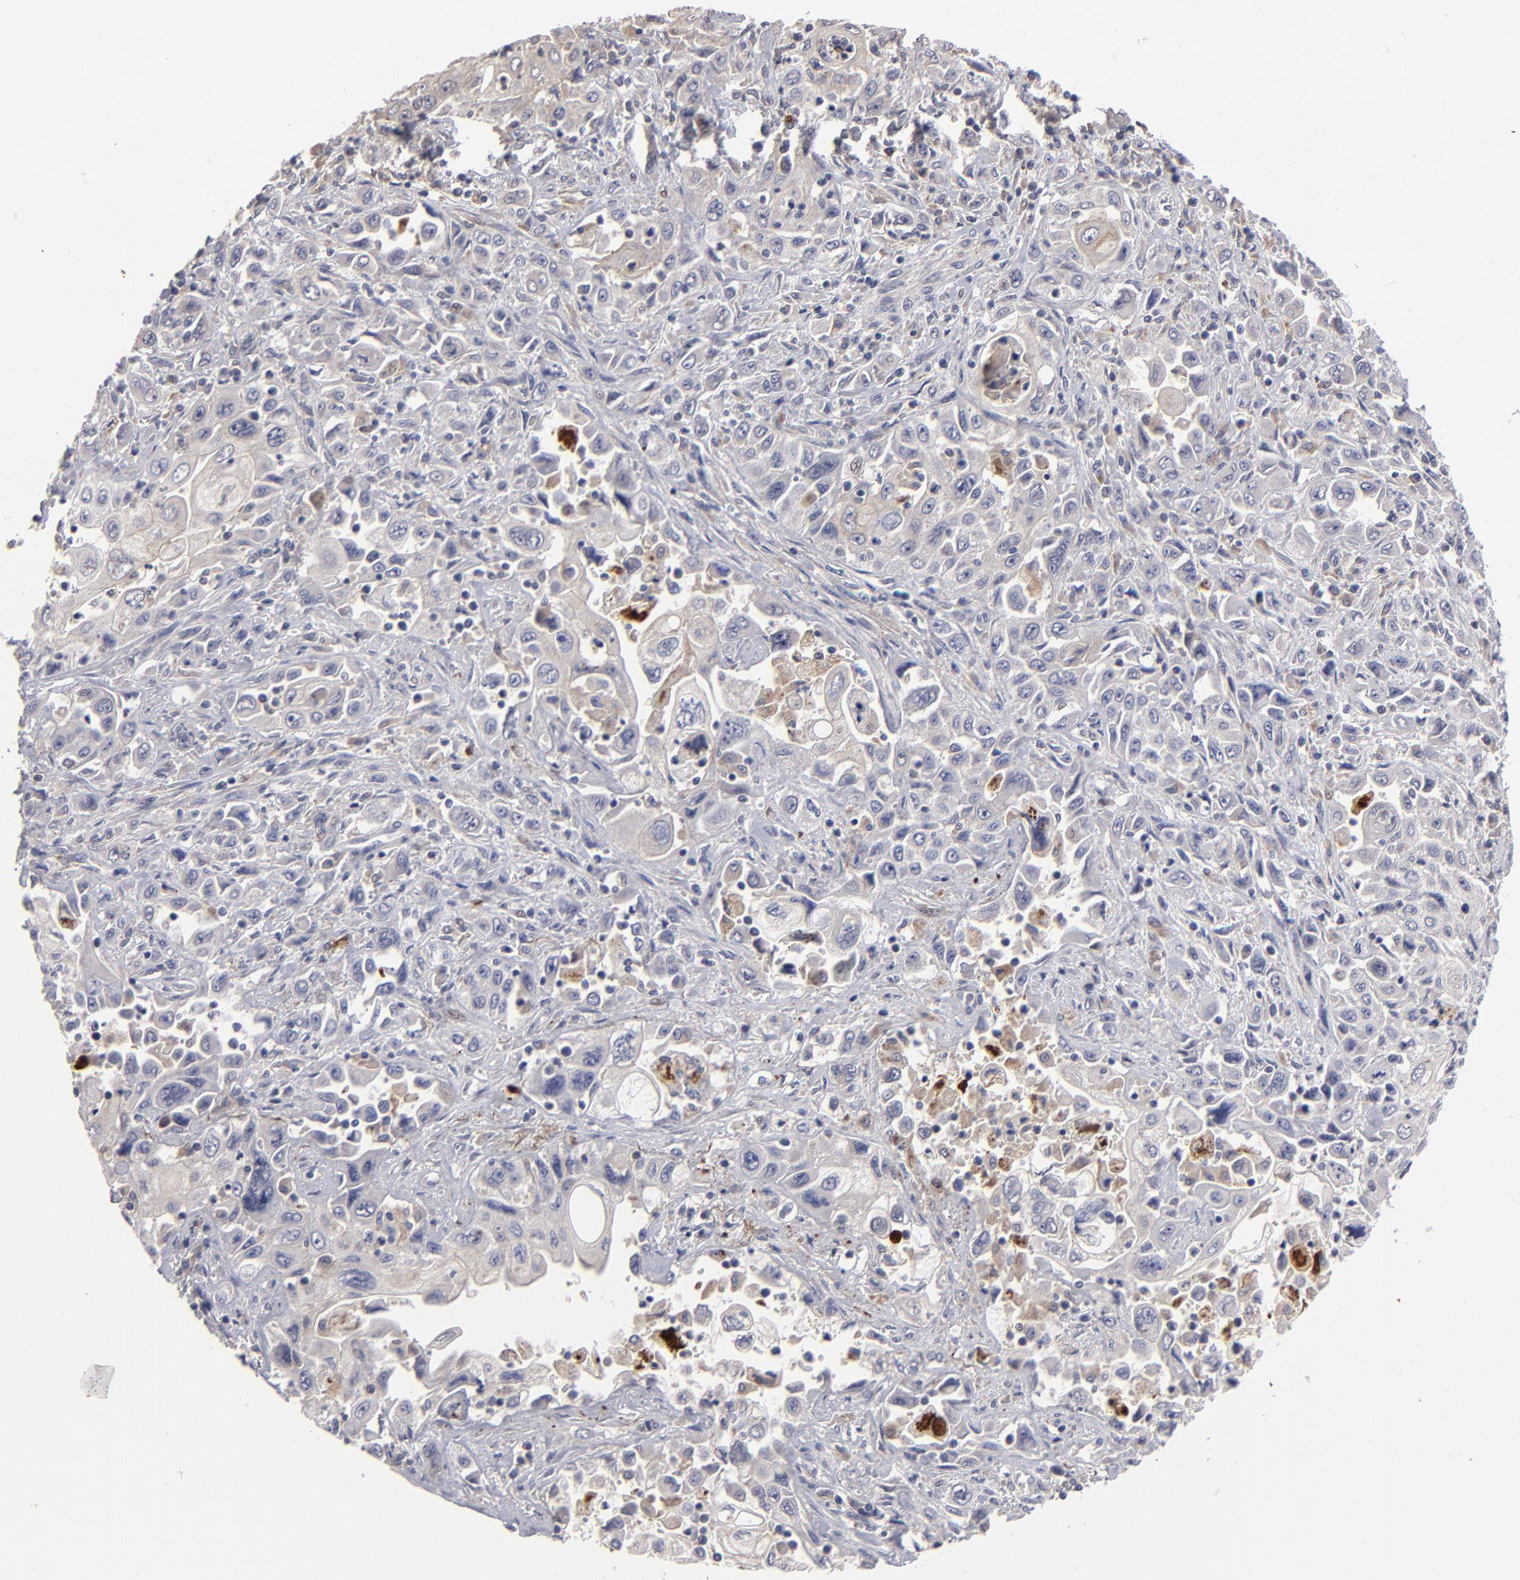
{"staining": {"intensity": "weak", "quantity": "<25%", "location": "cytoplasmic/membranous"}, "tissue": "pancreatic cancer", "cell_type": "Tumor cells", "image_type": "cancer", "snomed": [{"axis": "morphology", "description": "Adenocarcinoma, NOS"}, {"axis": "topography", "description": "Pancreas"}], "caption": "Pancreatic cancer was stained to show a protein in brown. There is no significant expression in tumor cells.", "gene": "GPM6B", "patient": {"sex": "male", "age": 70}}